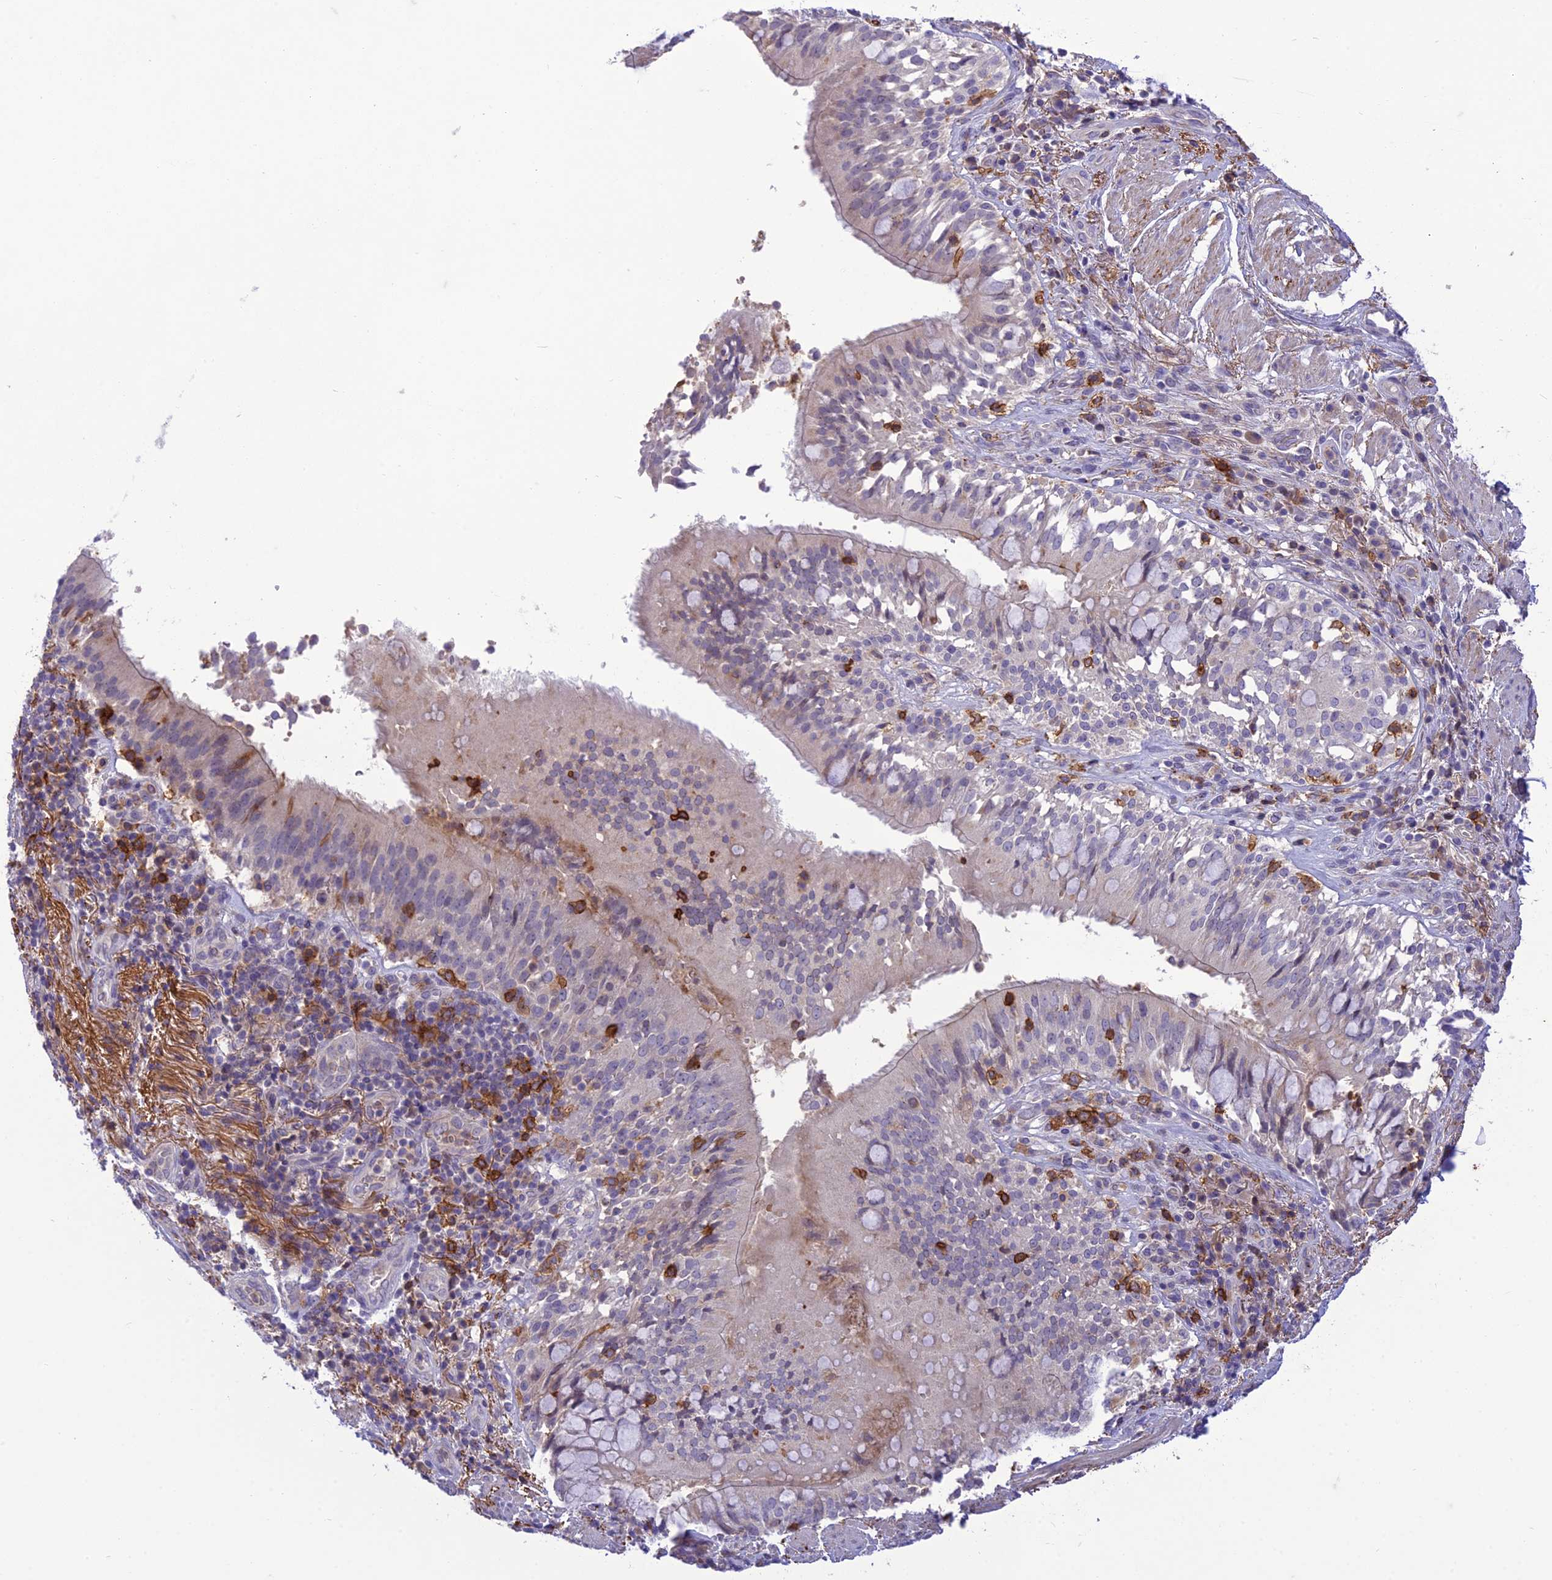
{"staining": {"intensity": "negative", "quantity": "none", "location": "none"}, "tissue": "adipose tissue", "cell_type": "Adipocytes", "image_type": "normal", "snomed": [{"axis": "morphology", "description": "Normal tissue, NOS"}, {"axis": "morphology", "description": "Squamous cell carcinoma, NOS"}, {"axis": "topography", "description": "Bronchus"}, {"axis": "topography", "description": "Lung"}], "caption": "Human adipose tissue stained for a protein using IHC demonstrates no staining in adipocytes.", "gene": "ITGAE", "patient": {"sex": "male", "age": 64}}